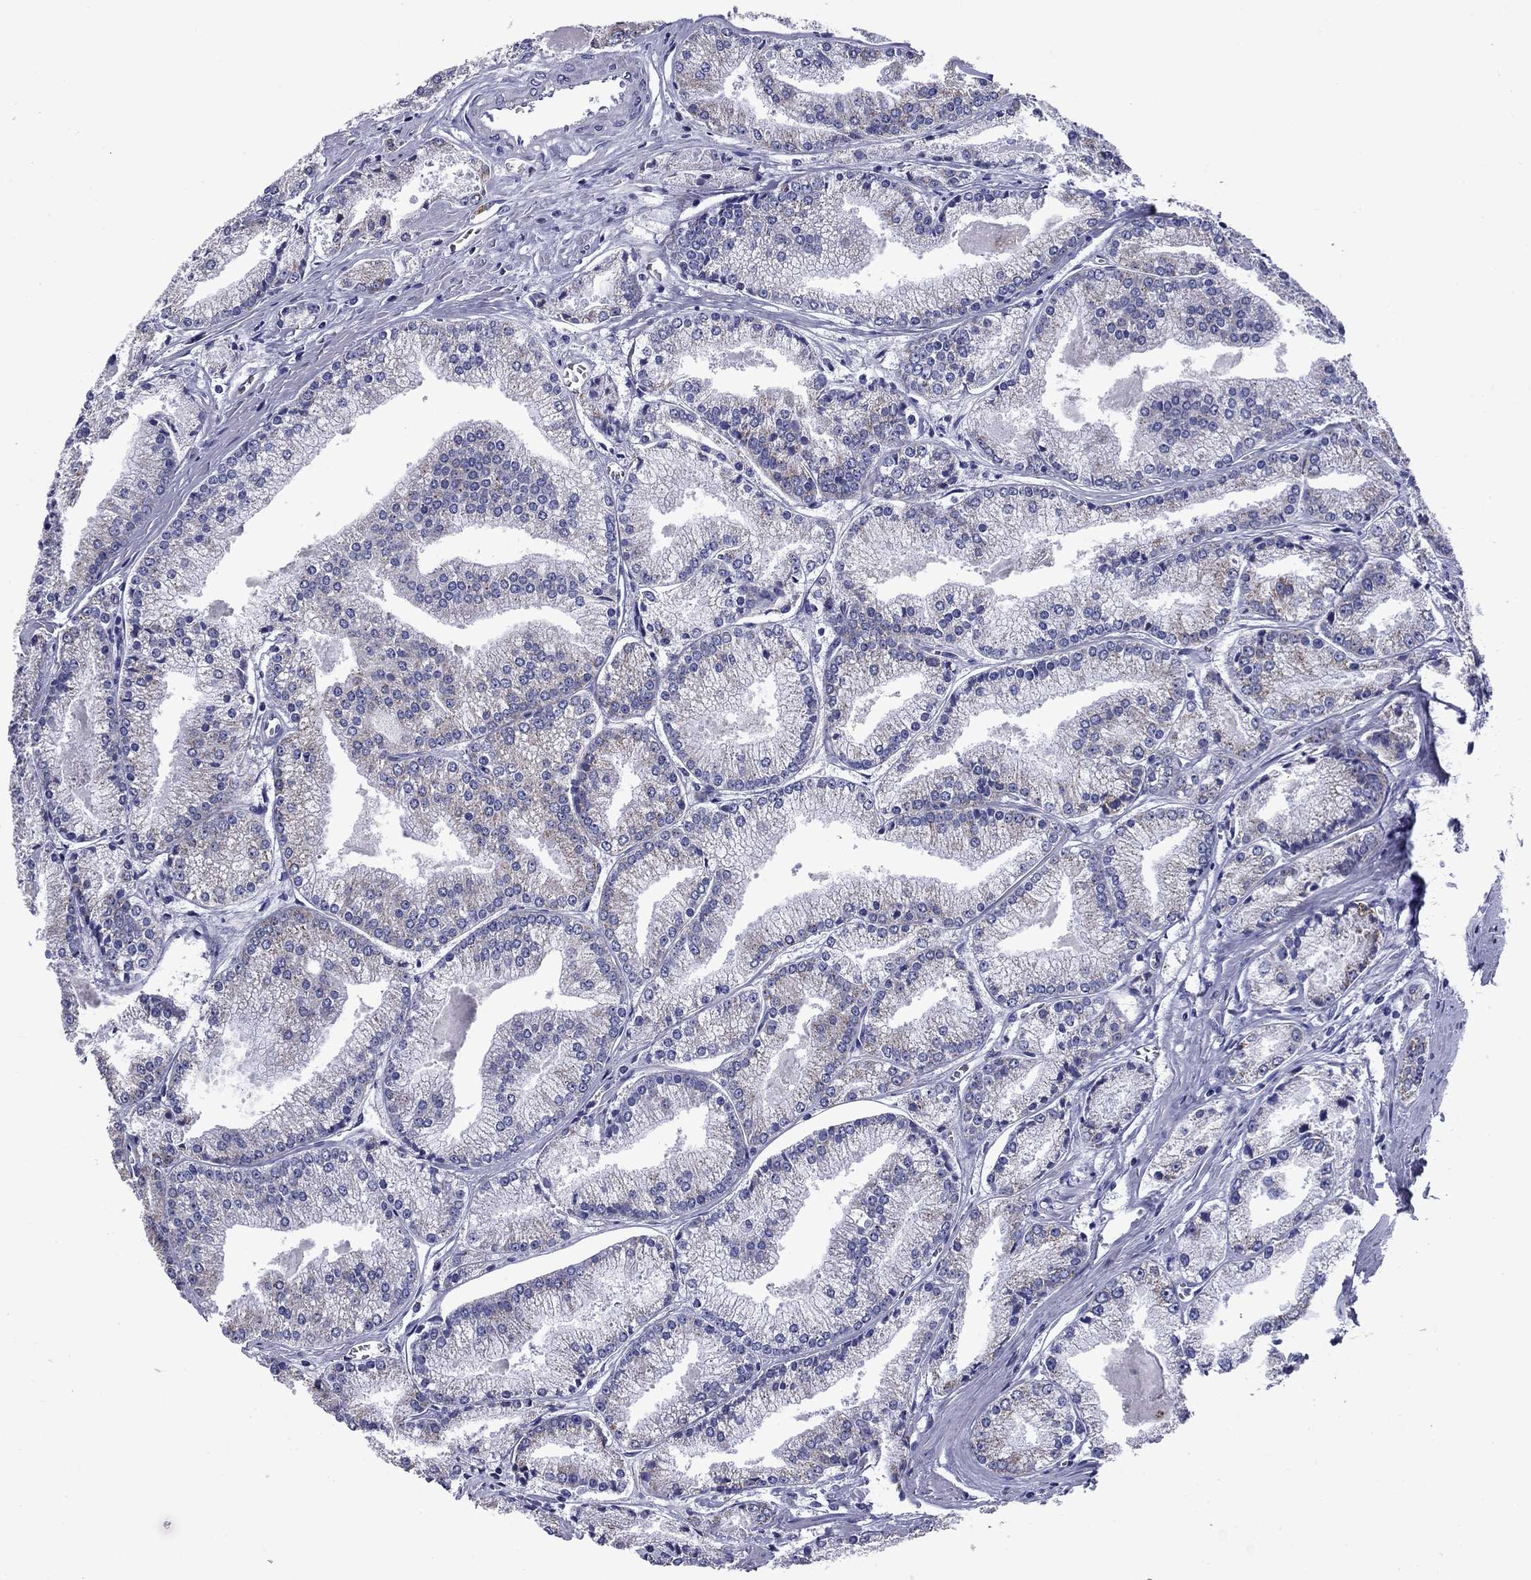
{"staining": {"intensity": "negative", "quantity": "none", "location": "none"}, "tissue": "prostate cancer", "cell_type": "Tumor cells", "image_type": "cancer", "snomed": [{"axis": "morphology", "description": "Adenocarcinoma, NOS"}, {"axis": "topography", "description": "Prostate"}], "caption": "An immunohistochemistry (IHC) image of prostate adenocarcinoma is shown. There is no staining in tumor cells of prostate adenocarcinoma.", "gene": "ACADSB", "patient": {"sex": "male", "age": 72}}